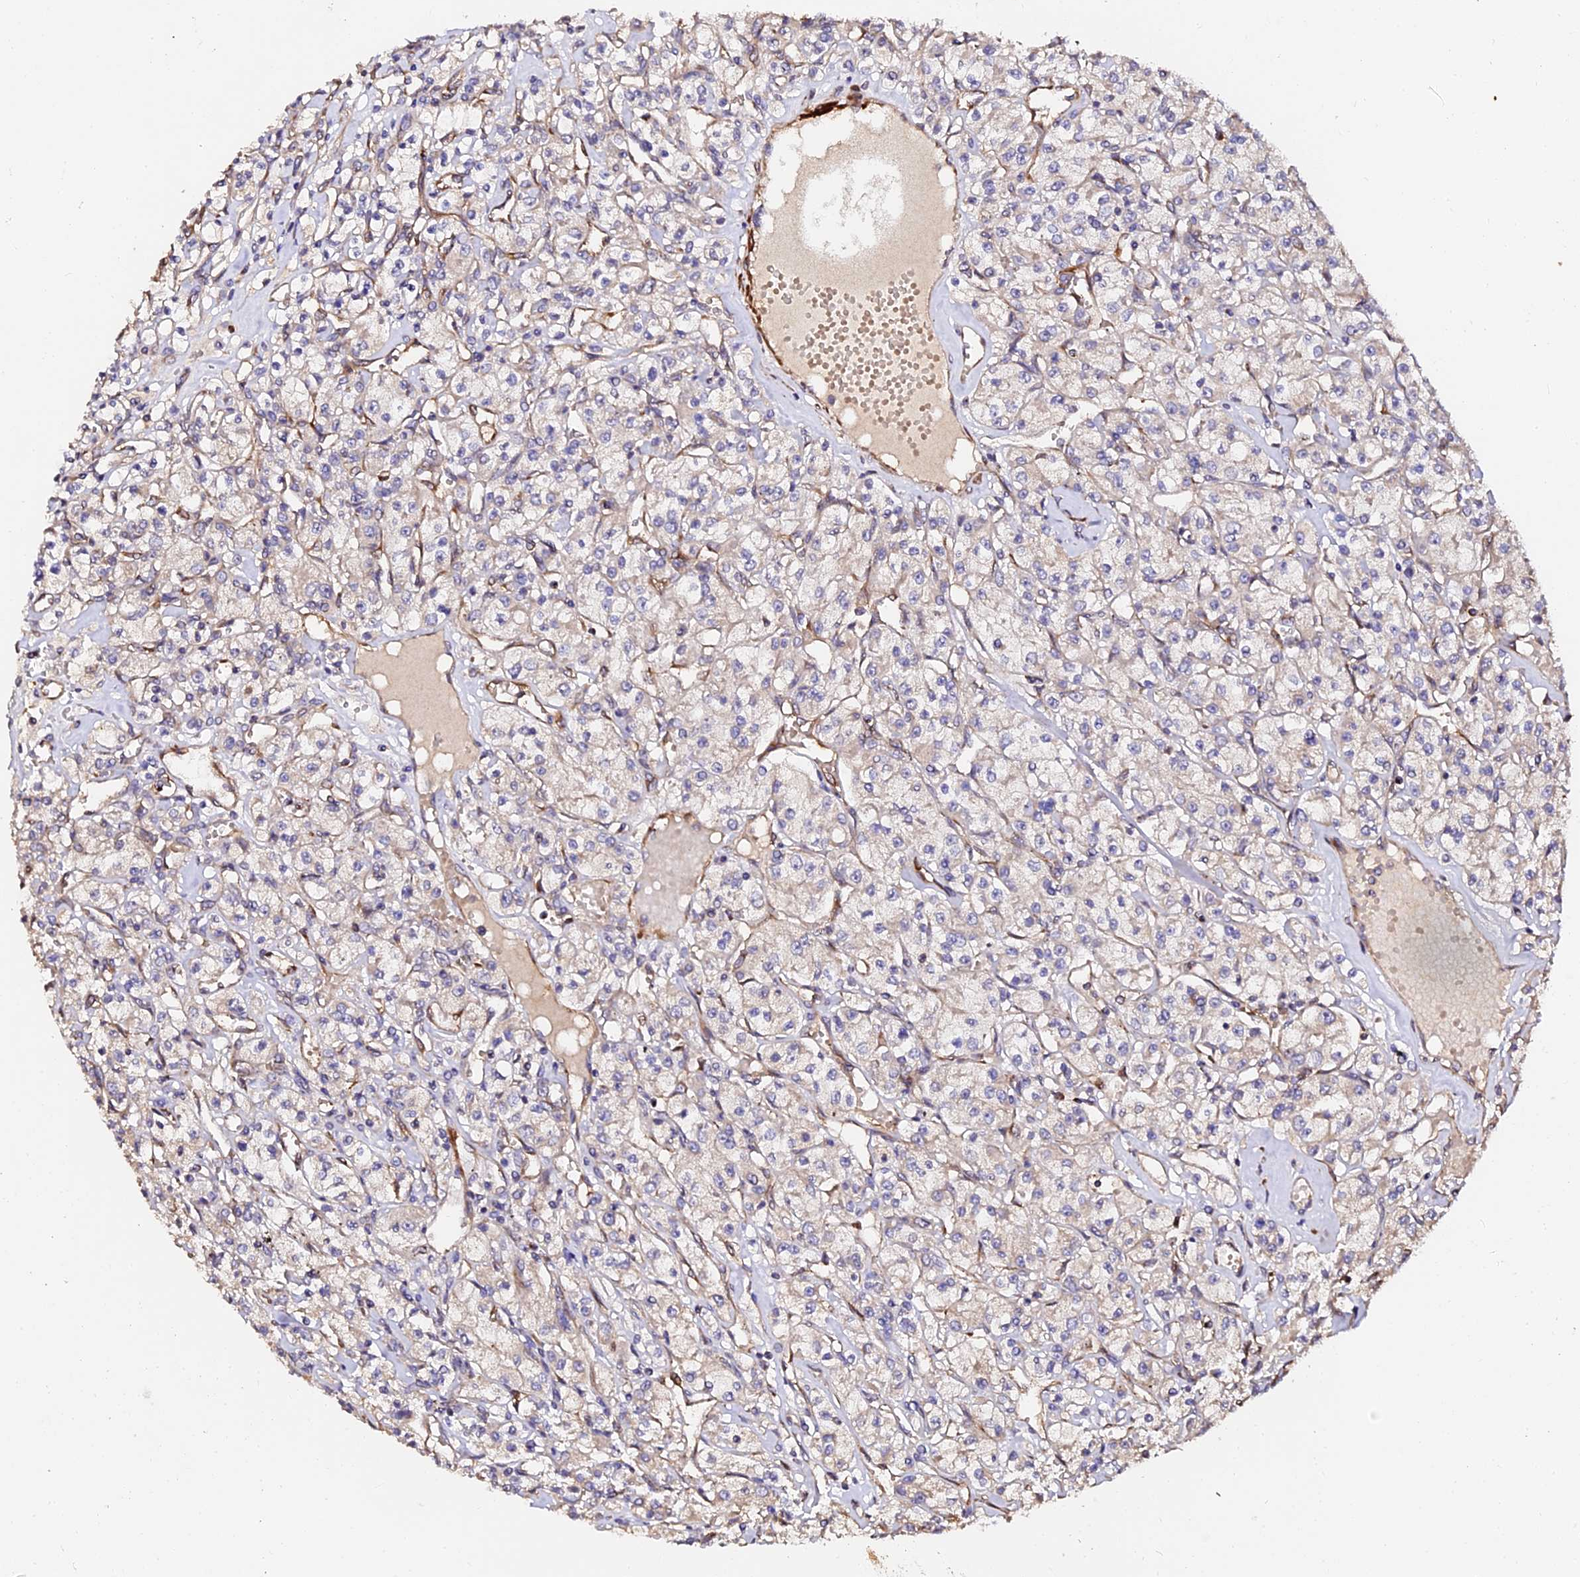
{"staining": {"intensity": "weak", "quantity": "<25%", "location": "cytoplasmic/membranous"}, "tissue": "renal cancer", "cell_type": "Tumor cells", "image_type": "cancer", "snomed": [{"axis": "morphology", "description": "Adenocarcinoma, NOS"}, {"axis": "topography", "description": "Kidney"}], "caption": "The IHC micrograph has no significant positivity in tumor cells of renal cancer (adenocarcinoma) tissue.", "gene": "TDO2", "patient": {"sex": "female", "age": 59}}